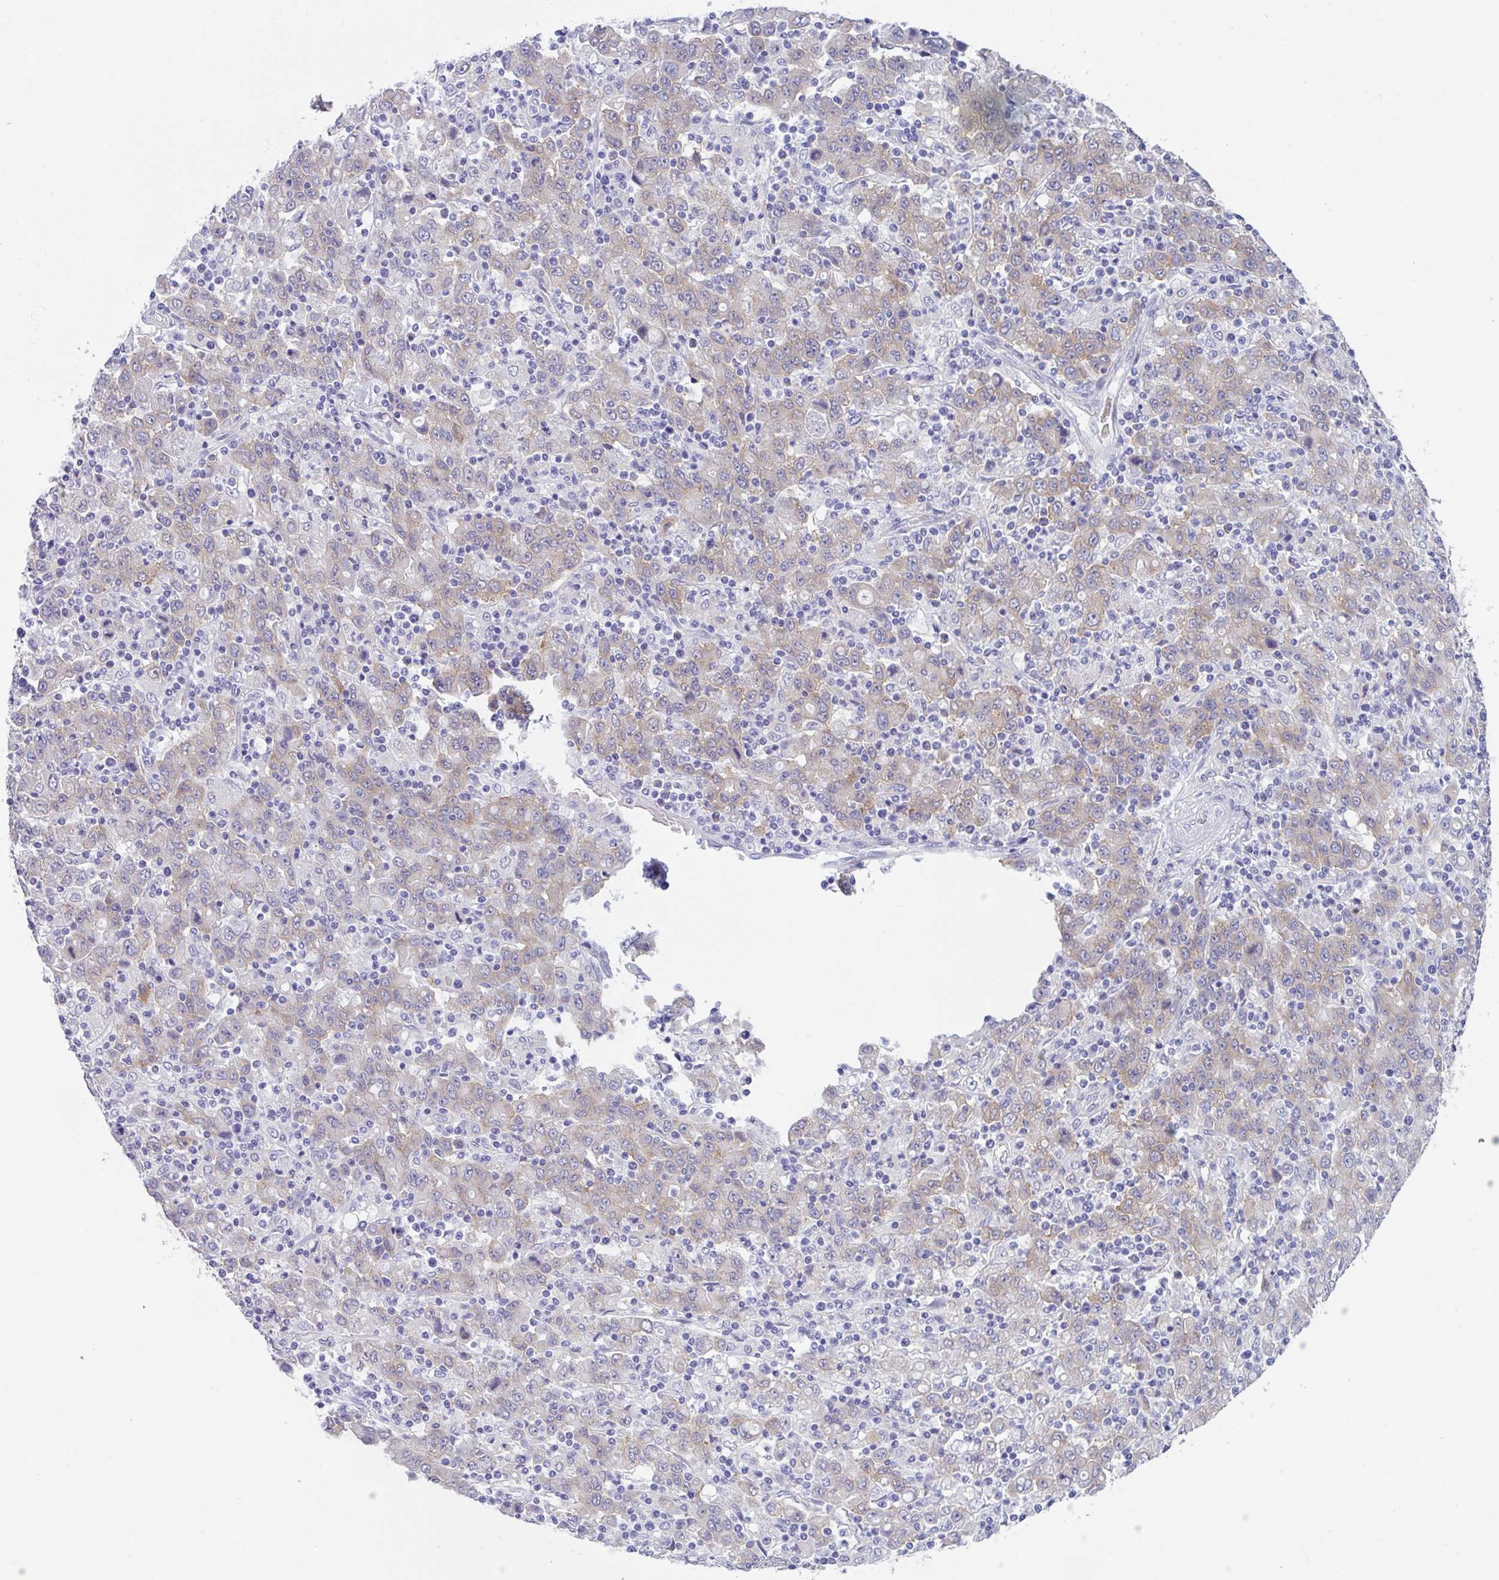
{"staining": {"intensity": "weak", "quantity": "25%-75%", "location": "cytoplasmic/membranous"}, "tissue": "stomach cancer", "cell_type": "Tumor cells", "image_type": "cancer", "snomed": [{"axis": "morphology", "description": "Adenocarcinoma, NOS"}, {"axis": "topography", "description": "Stomach, upper"}], "caption": "A low amount of weak cytoplasmic/membranous staining is present in approximately 25%-75% of tumor cells in stomach cancer (adenocarcinoma) tissue. The staining was performed using DAB (3,3'-diaminobenzidine) to visualize the protein expression in brown, while the nuclei were stained in blue with hematoxylin (Magnification: 20x).", "gene": "TRAF4", "patient": {"sex": "male", "age": 69}}